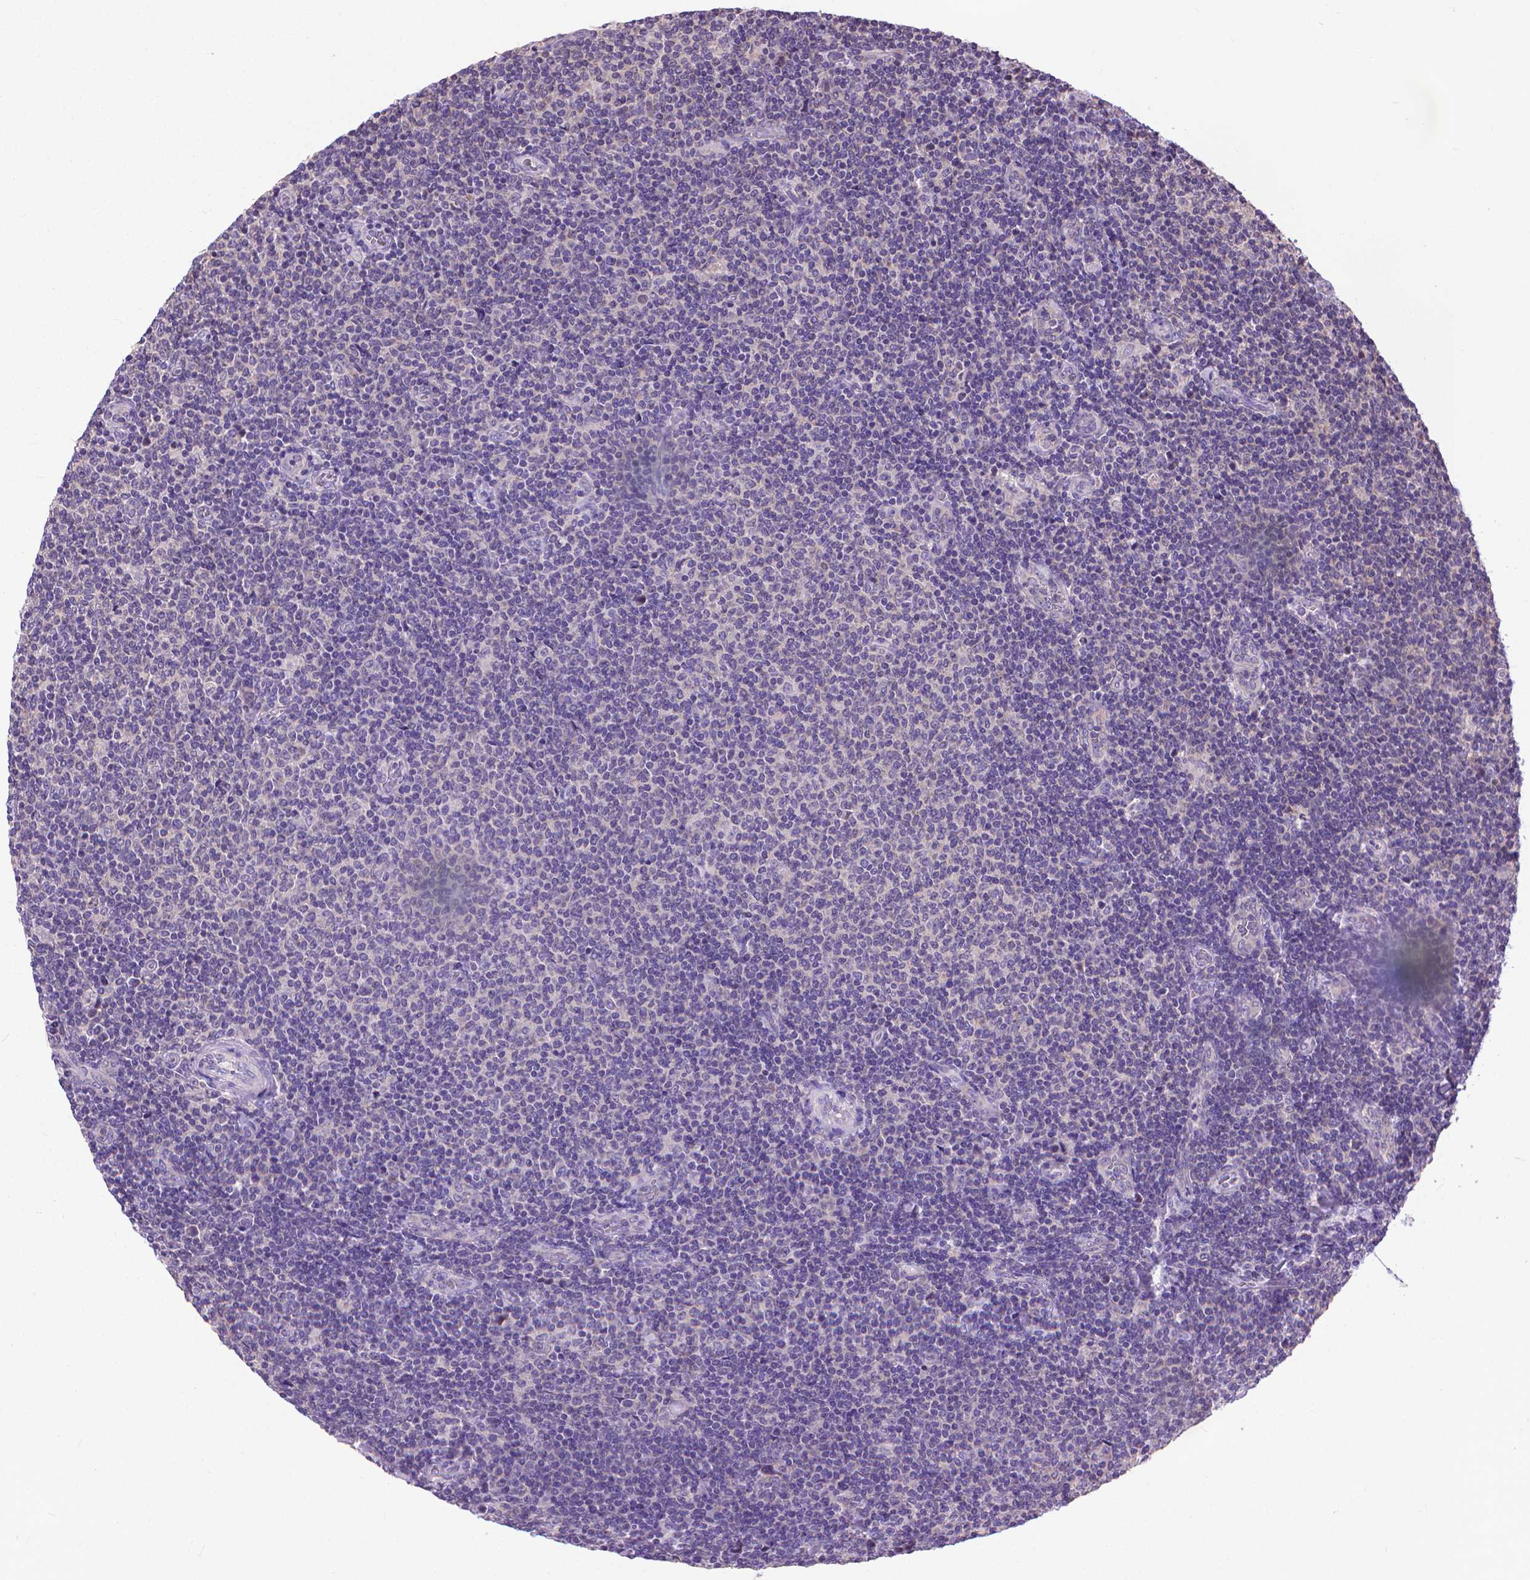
{"staining": {"intensity": "negative", "quantity": "none", "location": "none"}, "tissue": "lymphoma", "cell_type": "Tumor cells", "image_type": "cancer", "snomed": [{"axis": "morphology", "description": "Malignant lymphoma, non-Hodgkin's type, Low grade"}, {"axis": "topography", "description": "Lymph node"}], "caption": "An immunohistochemistry micrograph of lymphoma is shown. There is no staining in tumor cells of lymphoma.", "gene": "SYN1", "patient": {"sex": "male", "age": 52}}